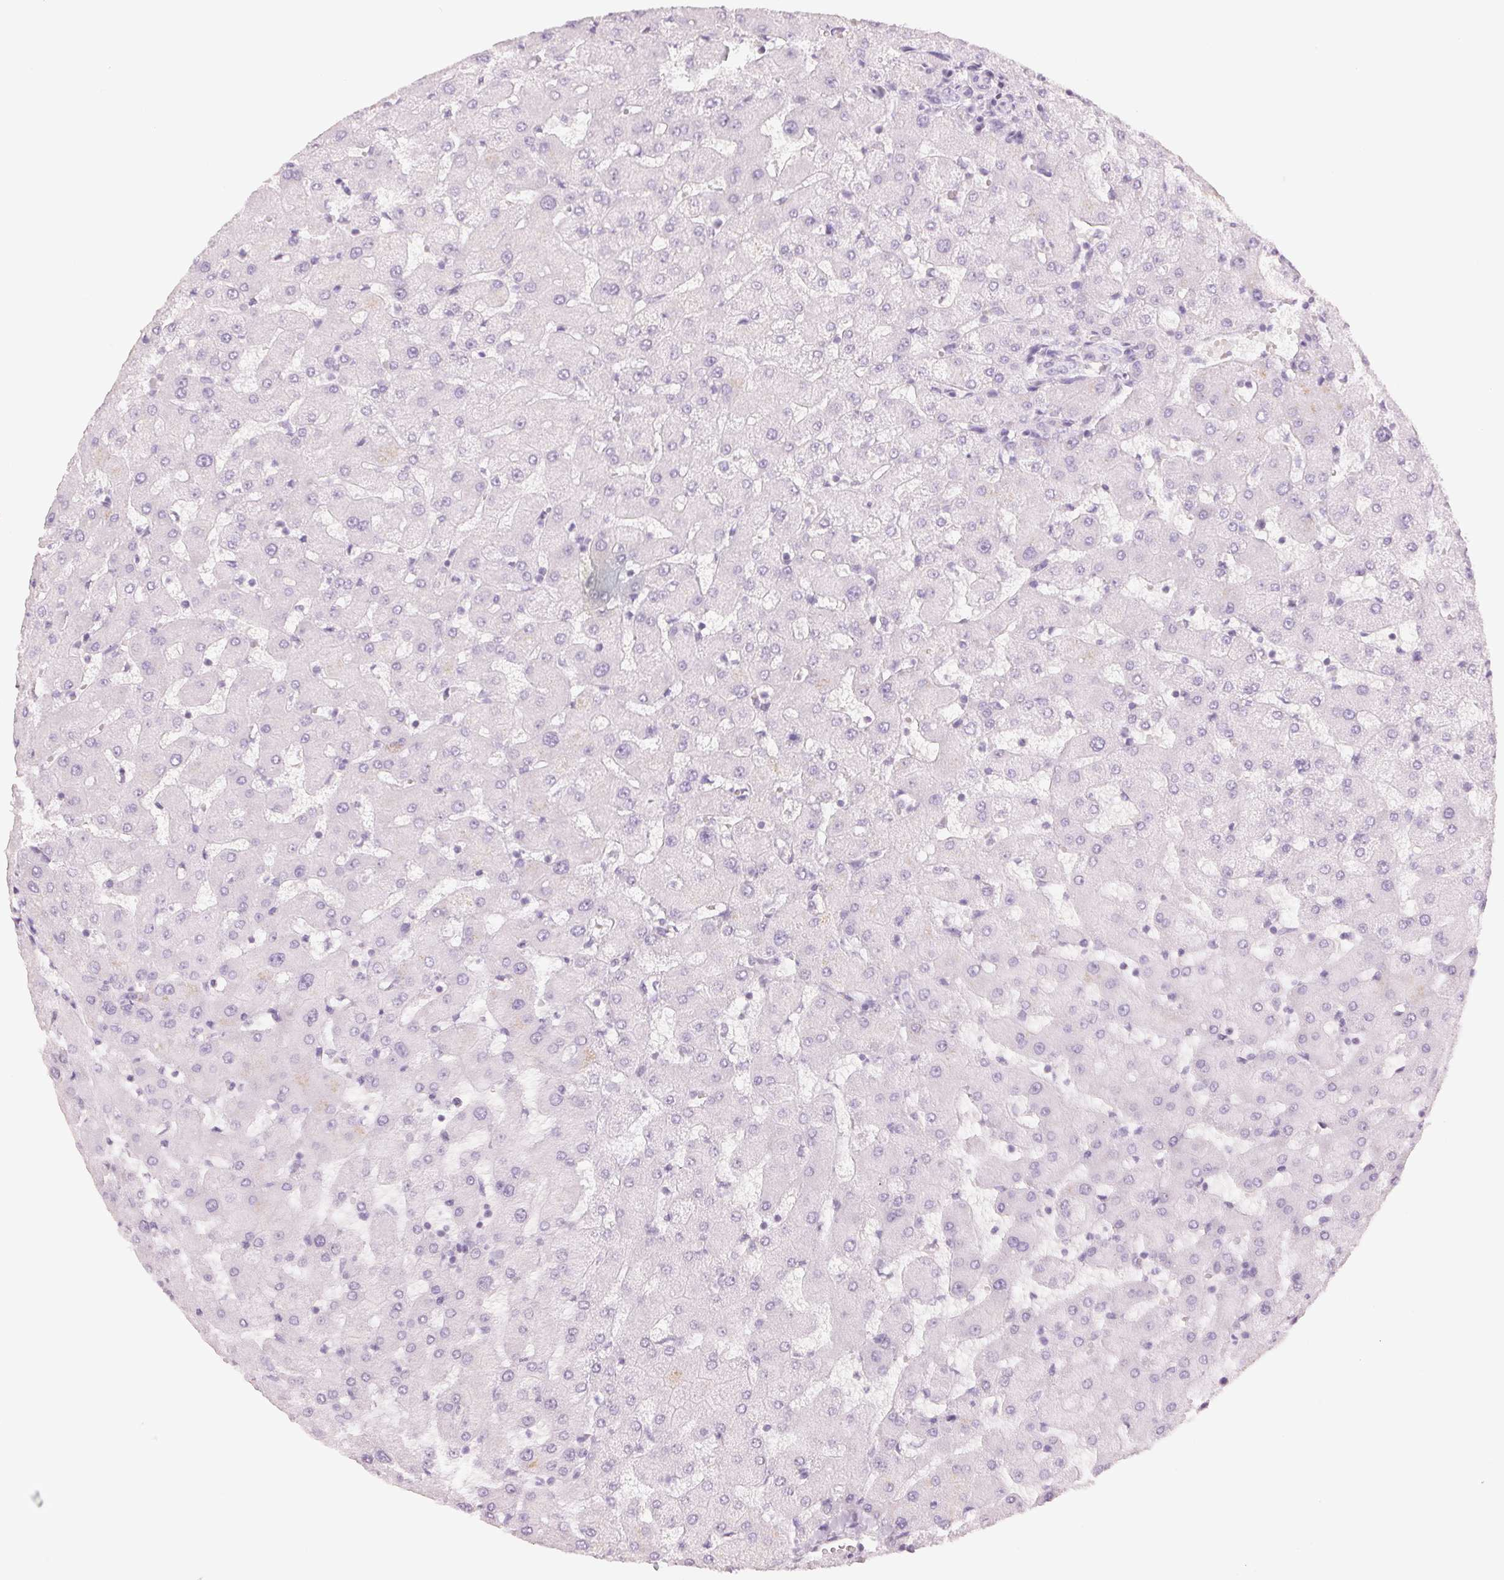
{"staining": {"intensity": "negative", "quantity": "none", "location": "none"}, "tissue": "liver", "cell_type": "Cholangiocytes", "image_type": "normal", "snomed": [{"axis": "morphology", "description": "Normal tissue, NOS"}, {"axis": "topography", "description": "Liver"}], "caption": "IHC image of normal liver: human liver stained with DAB (3,3'-diaminobenzidine) demonstrates no significant protein expression in cholangiocytes.", "gene": "HOXB13", "patient": {"sex": "female", "age": 63}}